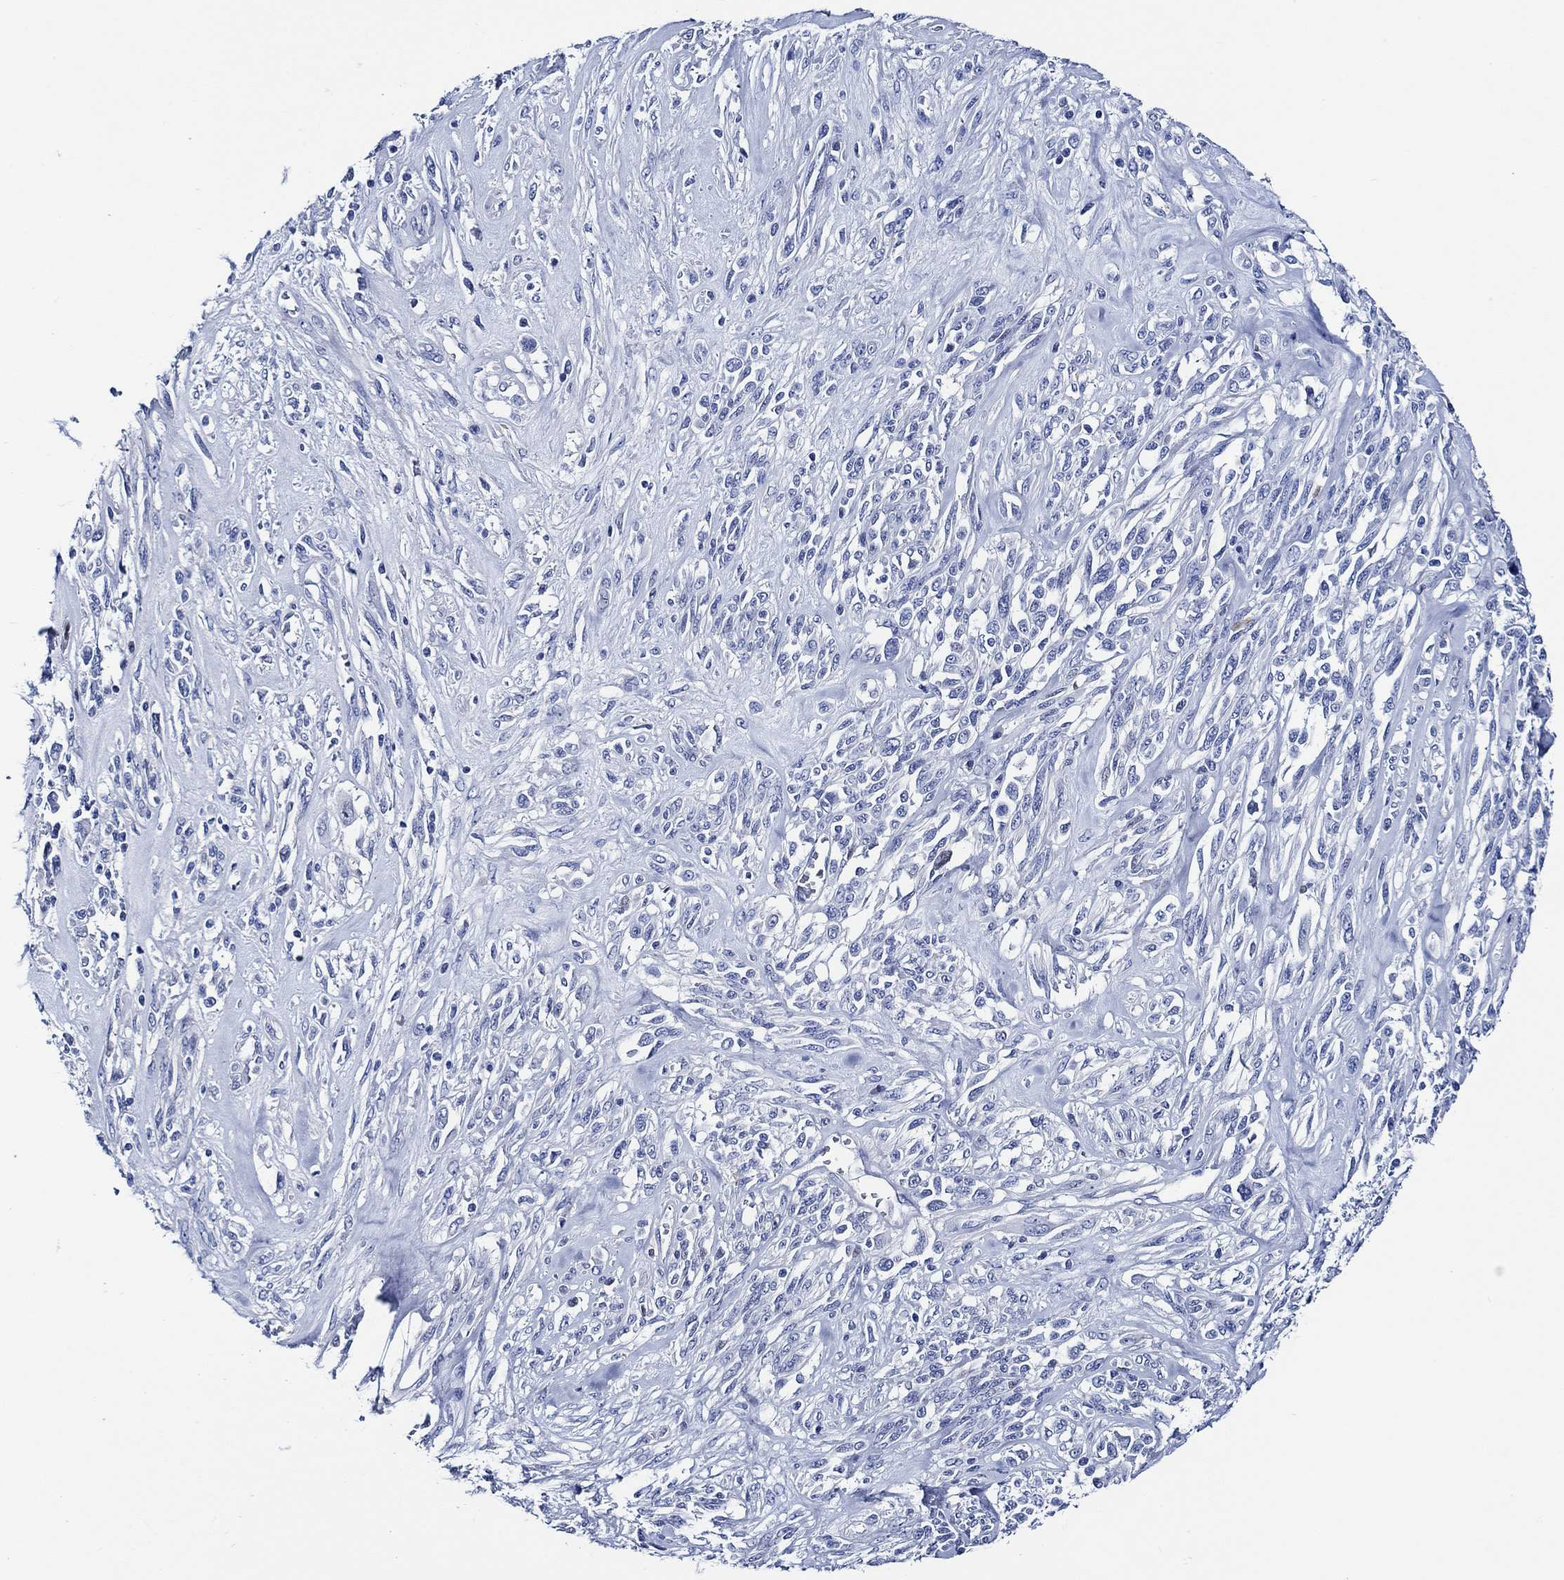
{"staining": {"intensity": "negative", "quantity": "none", "location": "none"}, "tissue": "melanoma", "cell_type": "Tumor cells", "image_type": "cancer", "snomed": [{"axis": "morphology", "description": "Malignant melanoma, NOS"}, {"axis": "topography", "description": "Skin"}], "caption": "The photomicrograph shows no significant positivity in tumor cells of malignant melanoma.", "gene": "WDR62", "patient": {"sex": "female", "age": 91}}